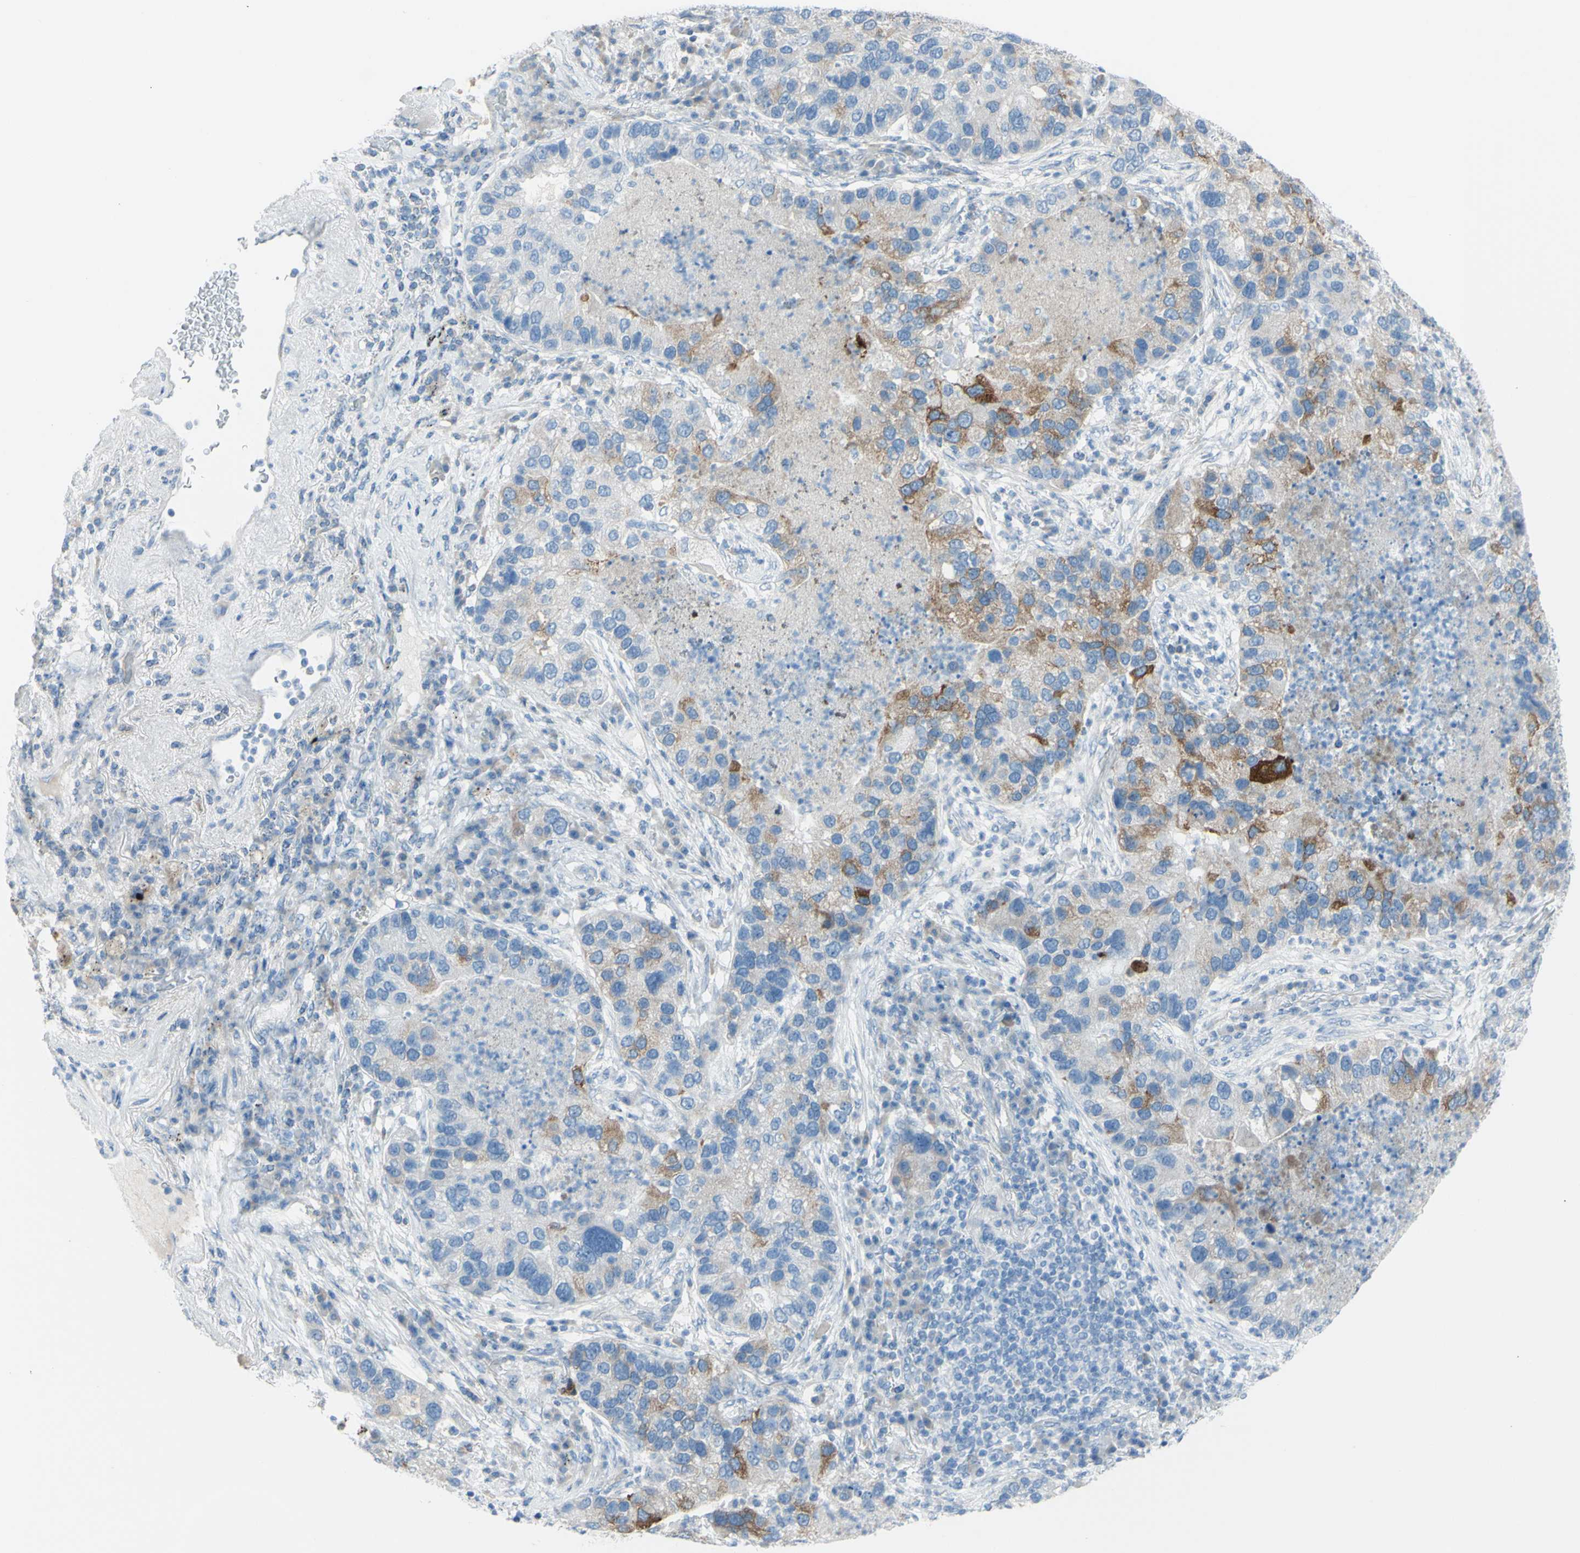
{"staining": {"intensity": "moderate", "quantity": "25%-75%", "location": "cytoplasmic/membranous"}, "tissue": "lung cancer", "cell_type": "Tumor cells", "image_type": "cancer", "snomed": [{"axis": "morphology", "description": "Normal tissue, NOS"}, {"axis": "morphology", "description": "Adenocarcinoma, NOS"}, {"axis": "topography", "description": "Bronchus"}, {"axis": "topography", "description": "Lung"}], "caption": "A histopathology image of human lung cancer (adenocarcinoma) stained for a protein exhibits moderate cytoplasmic/membranous brown staining in tumor cells.", "gene": "TFPI2", "patient": {"sex": "male", "age": 54}}